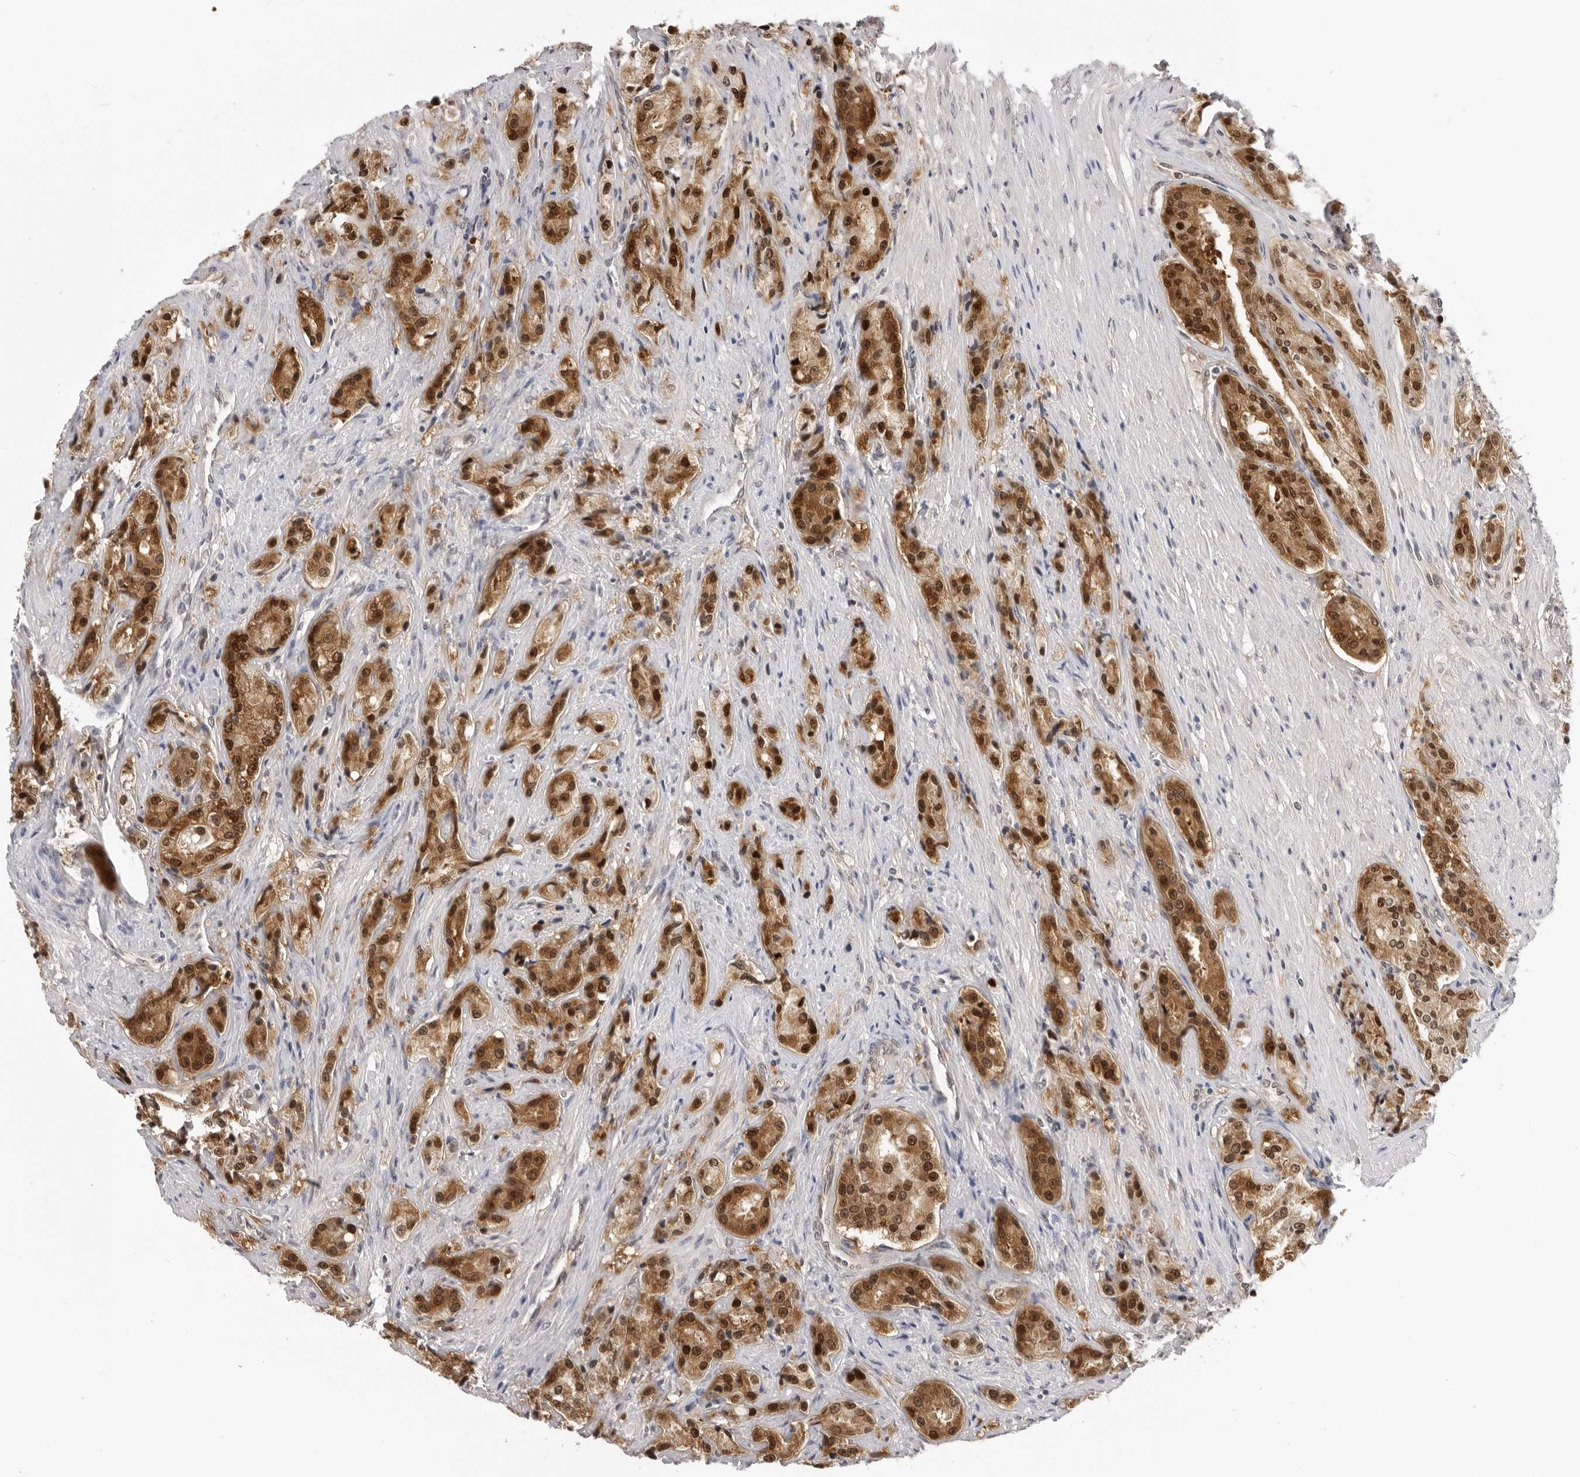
{"staining": {"intensity": "strong", "quantity": ">75%", "location": "cytoplasmic/membranous,nuclear"}, "tissue": "prostate cancer", "cell_type": "Tumor cells", "image_type": "cancer", "snomed": [{"axis": "morphology", "description": "Adenocarcinoma, High grade"}, {"axis": "topography", "description": "Prostate"}], "caption": "Prostate cancer (high-grade adenocarcinoma) stained with a brown dye reveals strong cytoplasmic/membranous and nuclear positive expression in approximately >75% of tumor cells.", "gene": "WDR77", "patient": {"sex": "male", "age": 60}}